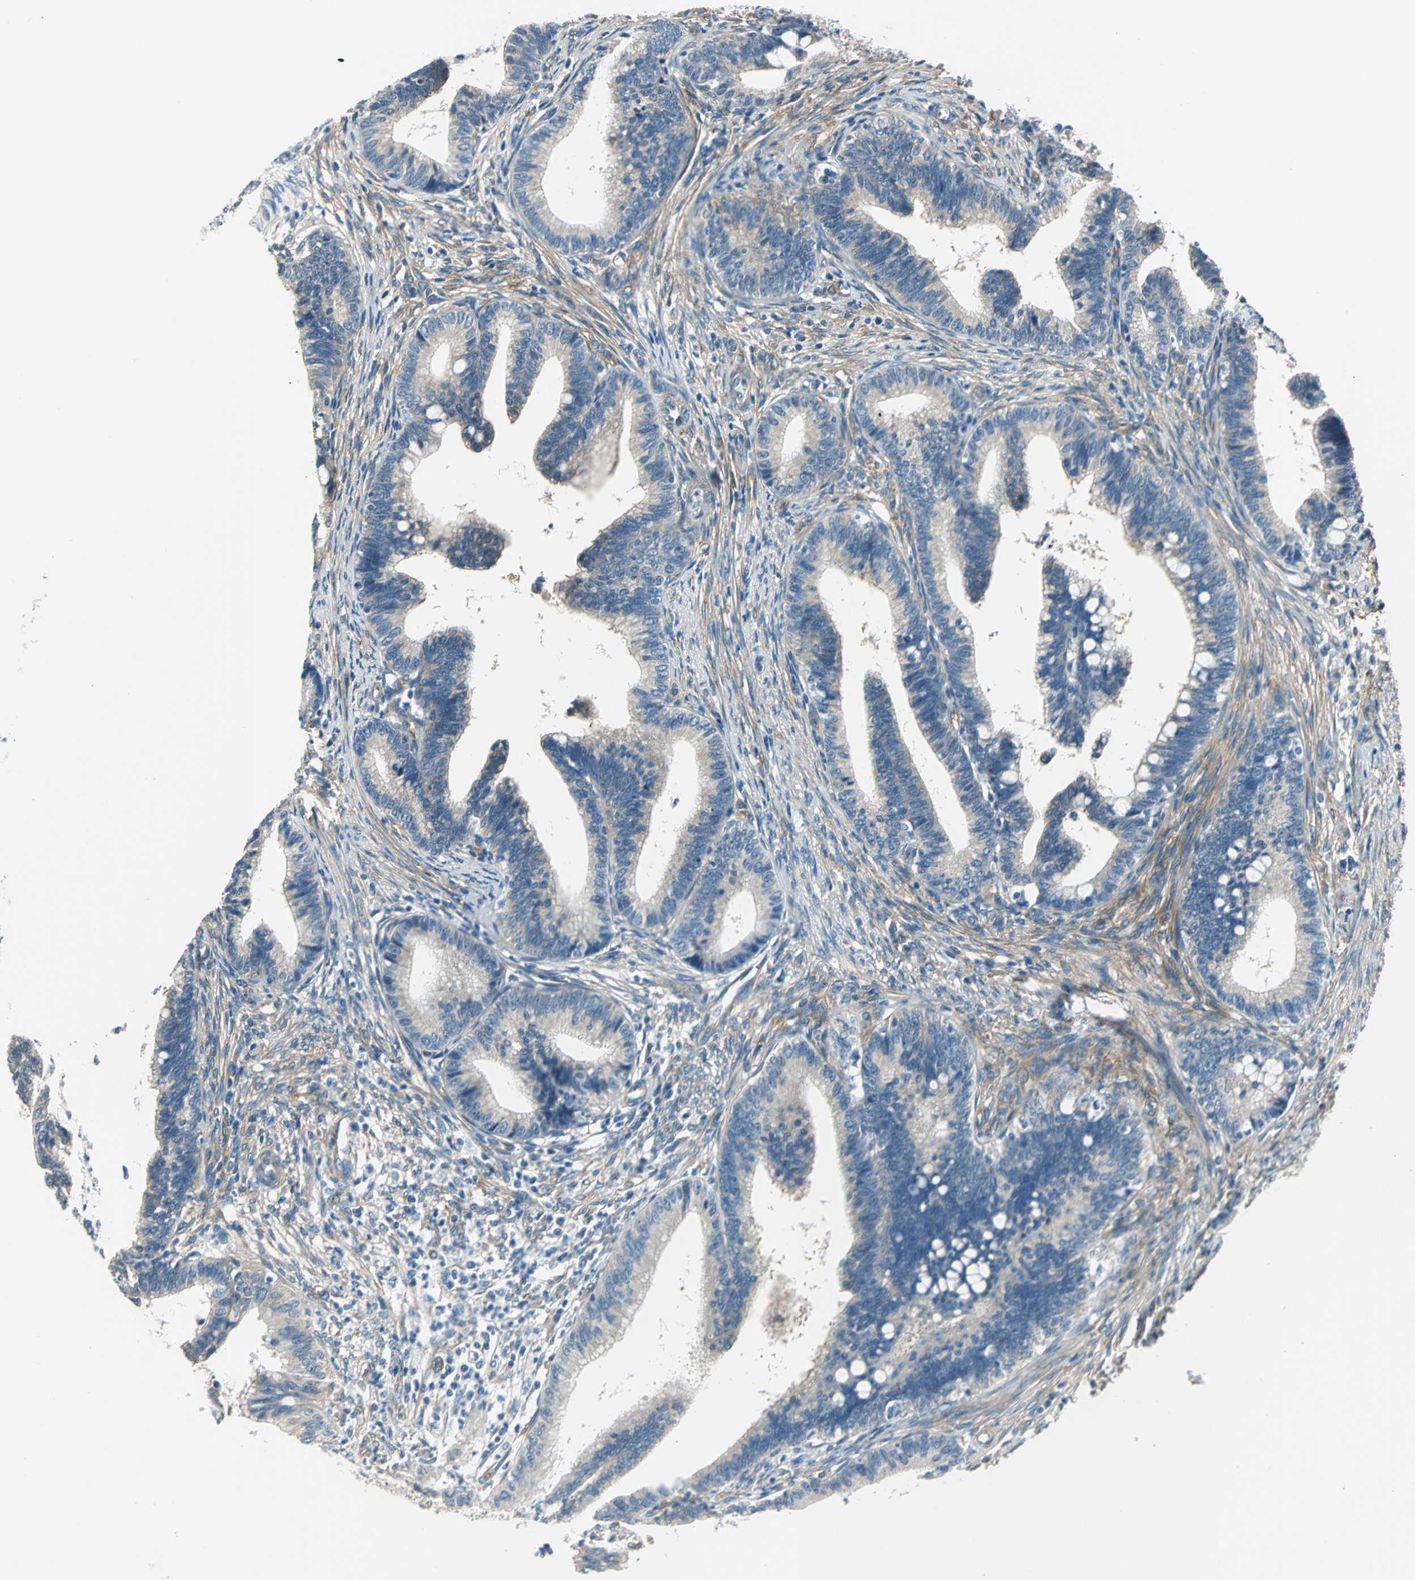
{"staining": {"intensity": "negative", "quantity": "none", "location": "none"}, "tissue": "cervical cancer", "cell_type": "Tumor cells", "image_type": "cancer", "snomed": [{"axis": "morphology", "description": "Adenocarcinoma, NOS"}, {"axis": "topography", "description": "Cervix"}], "caption": "Micrograph shows no significant protein staining in tumor cells of cervical adenocarcinoma.", "gene": "CDC42EP1", "patient": {"sex": "female", "age": 36}}